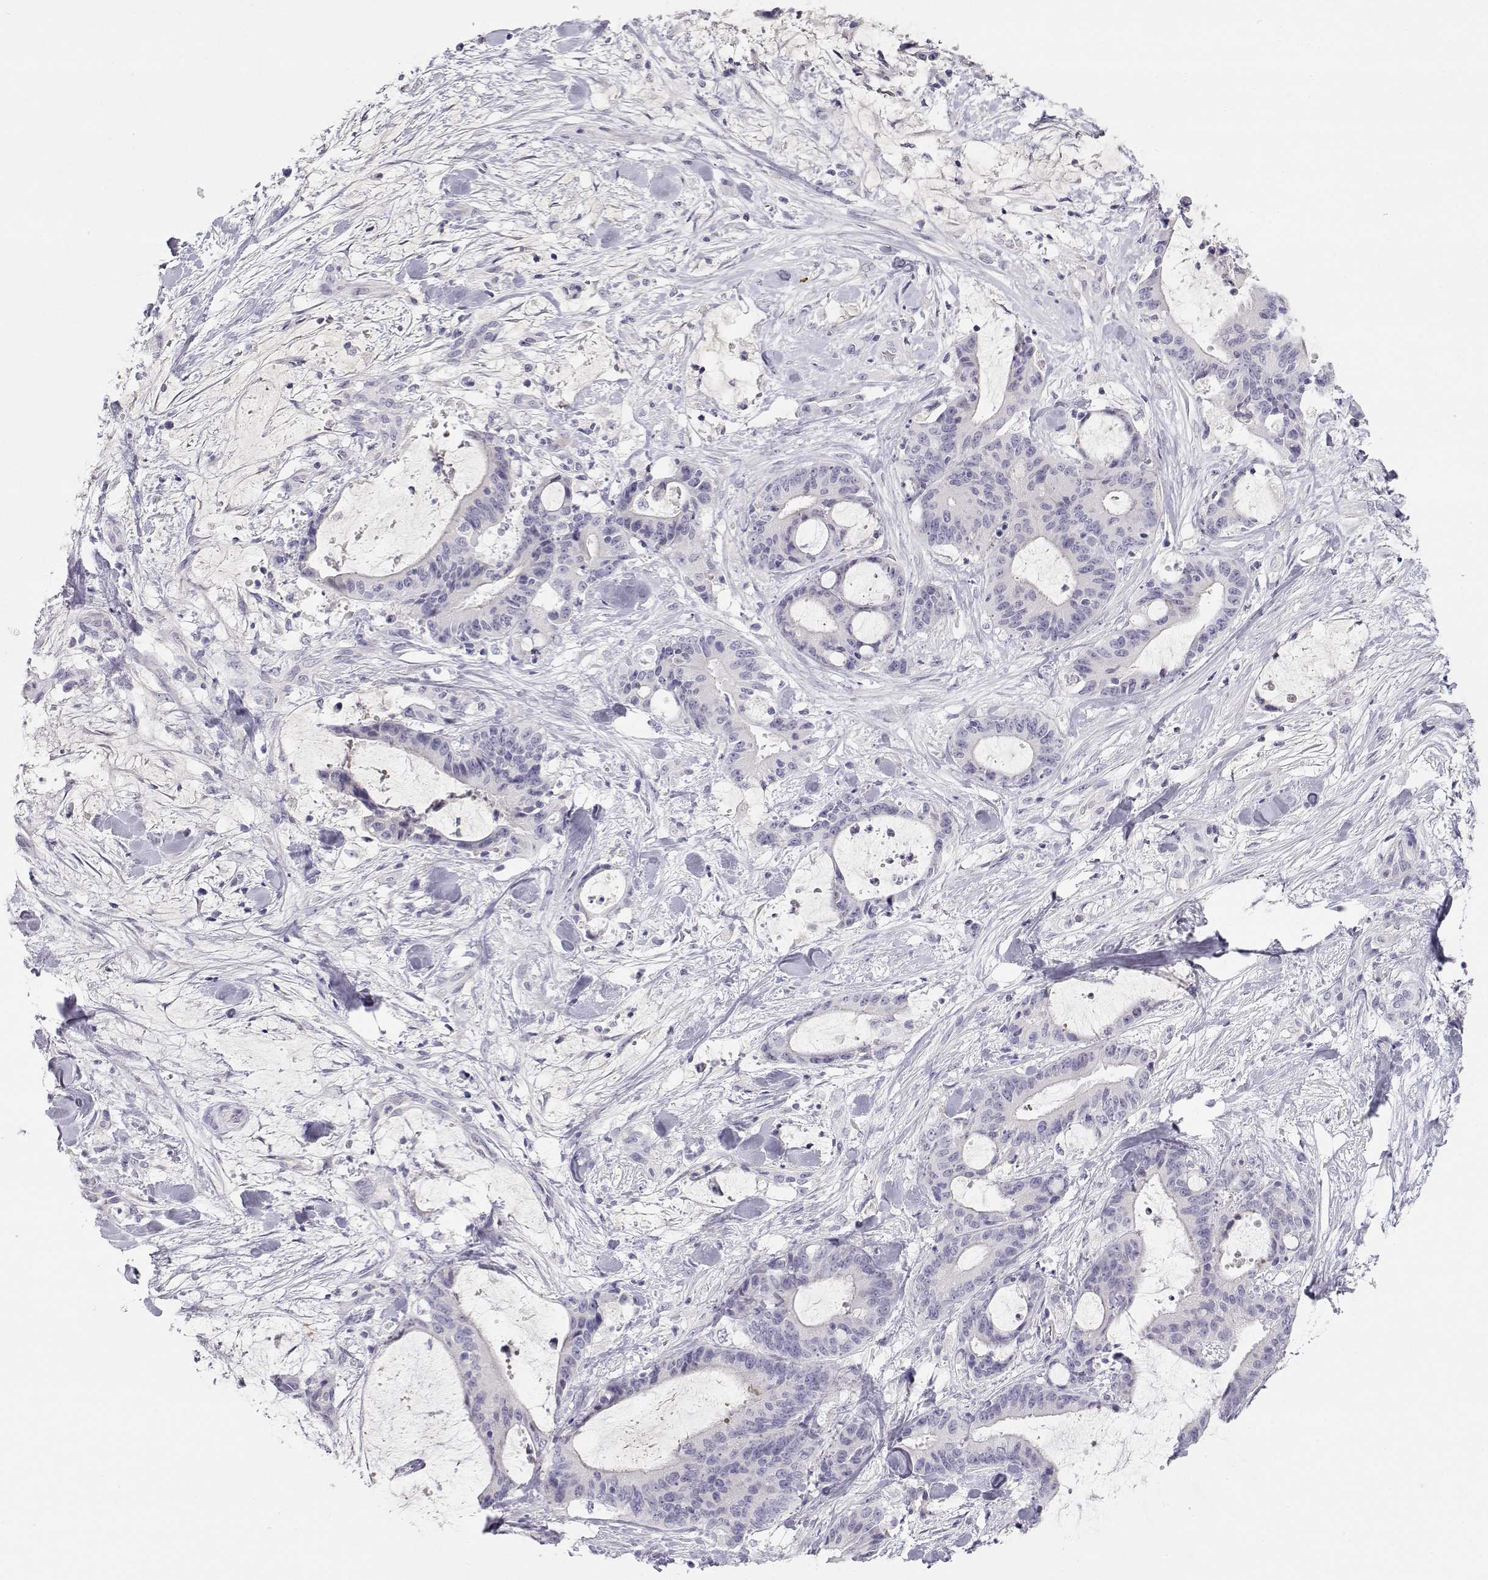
{"staining": {"intensity": "negative", "quantity": "none", "location": "none"}, "tissue": "liver cancer", "cell_type": "Tumor cells", "image_type": "cancer", "snomed": [{"axis": "morphology", "description": "Cholangiocarcinoma"}, {"axis": "topography", "description": "Liver"}], "caption": "A histopathology image of liver cancer (cholangiocarcinoma) stained for a protein displays no brown staining in tumor cells.", "gene": "CDHR1", "patient": {"sex": "female", "age": 73}}